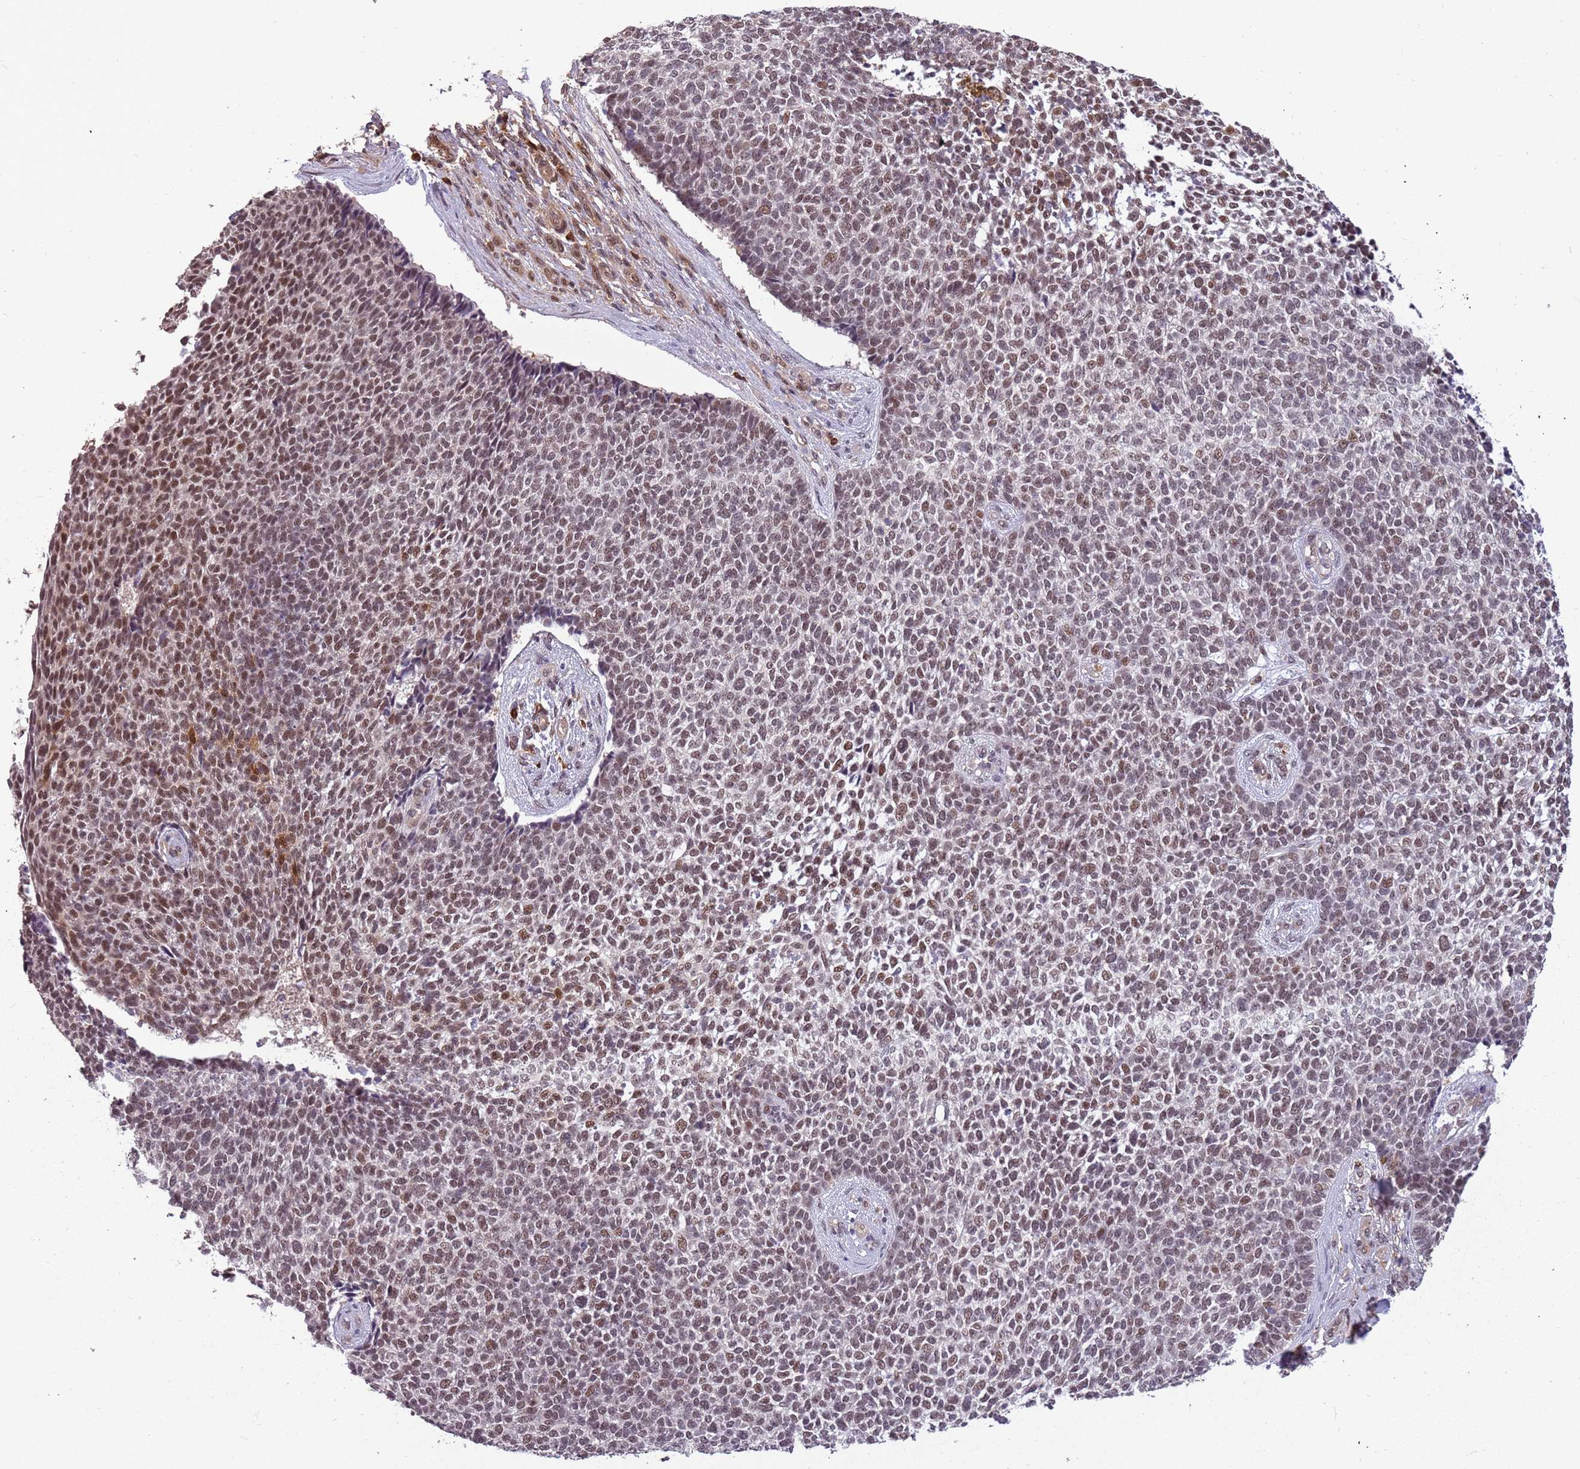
{"staining": {"intensity": "moderate", "quantity": ">75%", "location": "nuclear"}, "tissue": "skin cancer", "cell_type": "Tumor cells", "image_type": "cancer", "snomed": [{"axis": "morphology", "description": "Basal cell carcinoma"}, {"axis": "topography", "description": "Skin"}], "caption": "Protein expression analysis of human skin basal cell carcinoma reveals moderate nuclear positivity in about >75% of tumor cells. Nuclei are stained in blue.", "gene": "GBP2", "patient": {"sex": "female", "age": 84}}